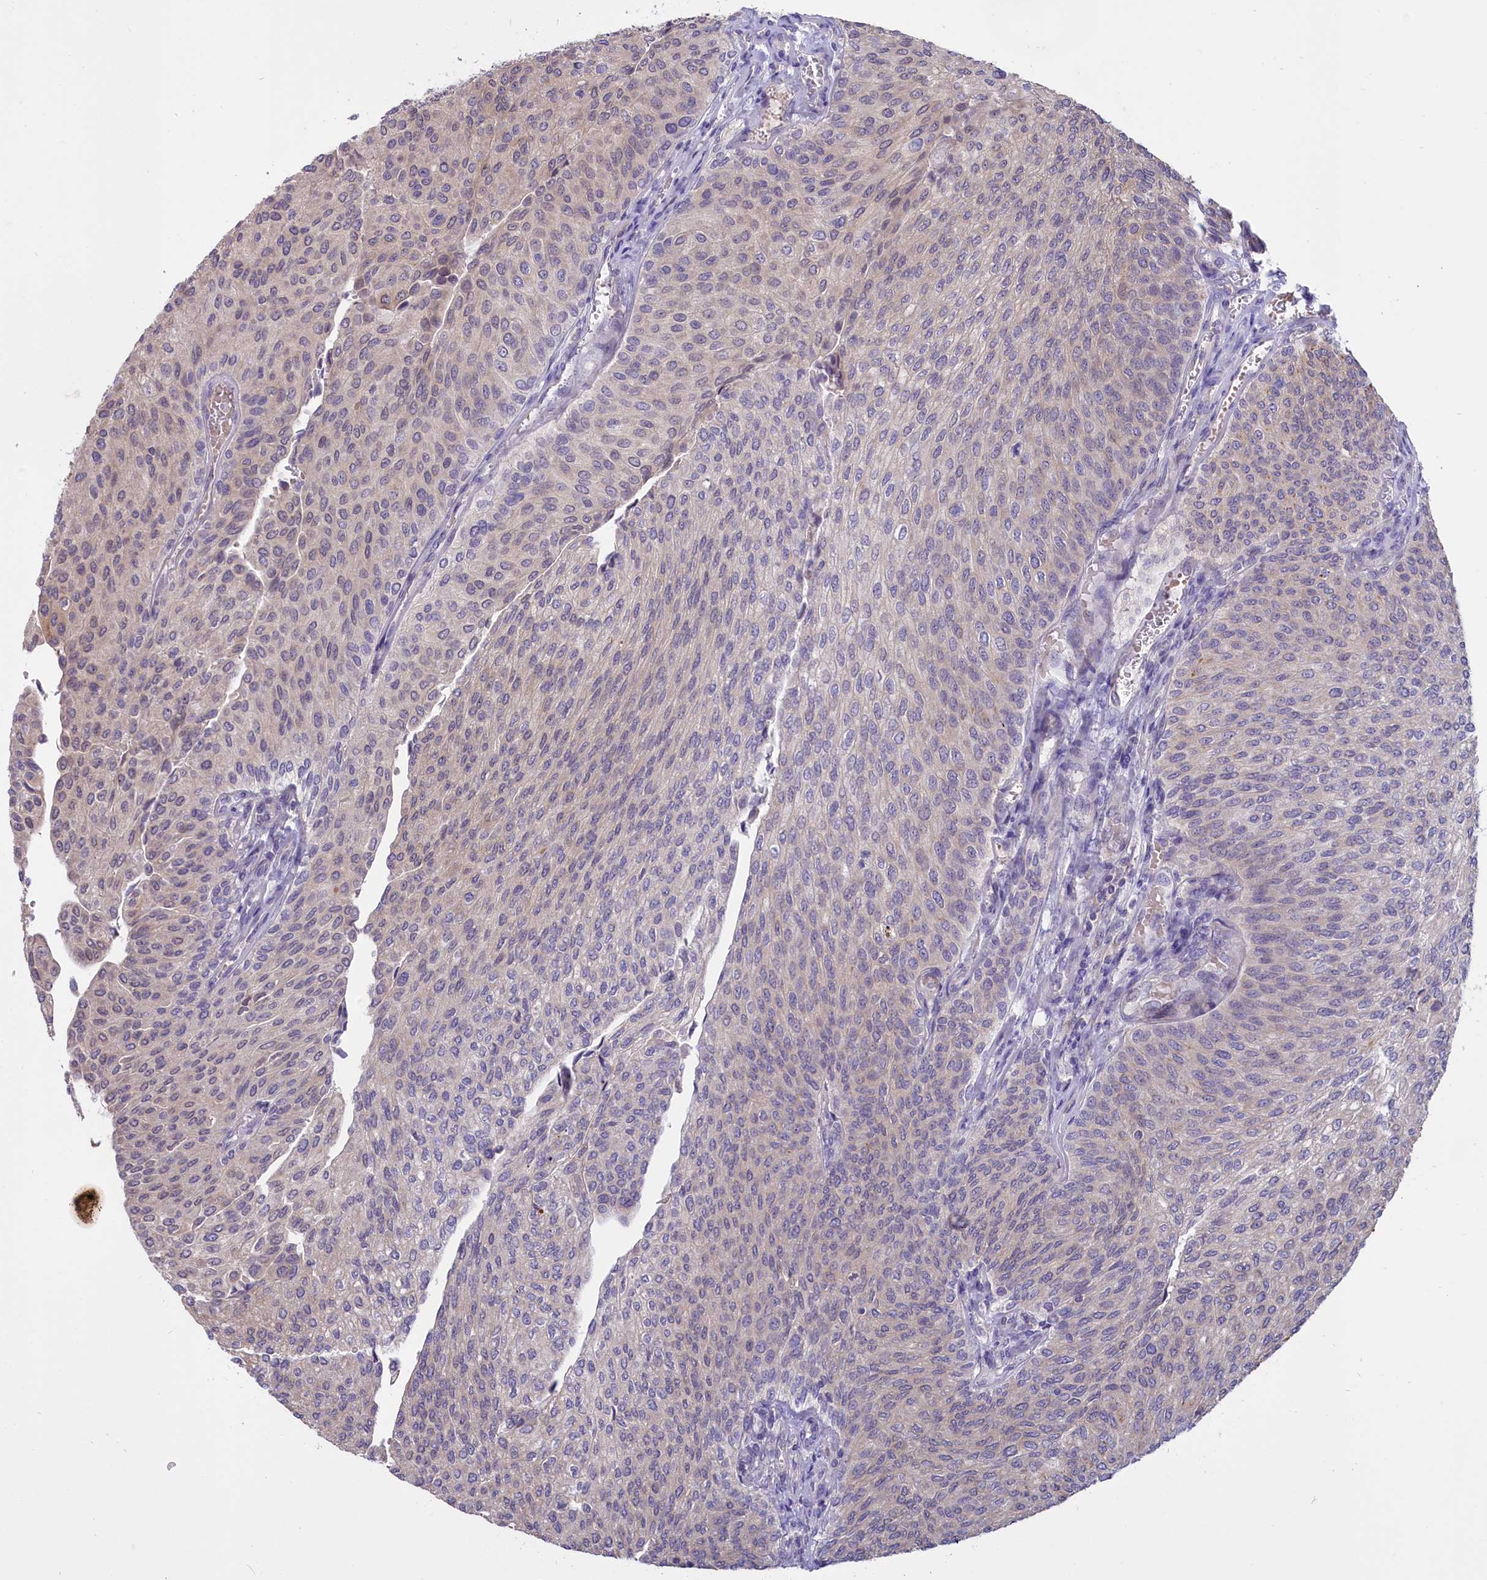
{"staining": {"intensity": "negative", "quantity": "none", "location": "none"}, "tissue": "urothelial cancer", "cell_type": "Tumor cells", "image_type": "cancer", "snomed": [{"axis": "morphology", "description": "Urothelial carcinoma, High grade"}, {"axis": "topography", "description": "Urinary bladder"}], "caption": "Protein analysis of urothelial carcinoma (high-grade) demonstrates no significant positivity in tumor cells.", "gene": "MEMO1", "patient": {"sex": "female", "age": 79}}